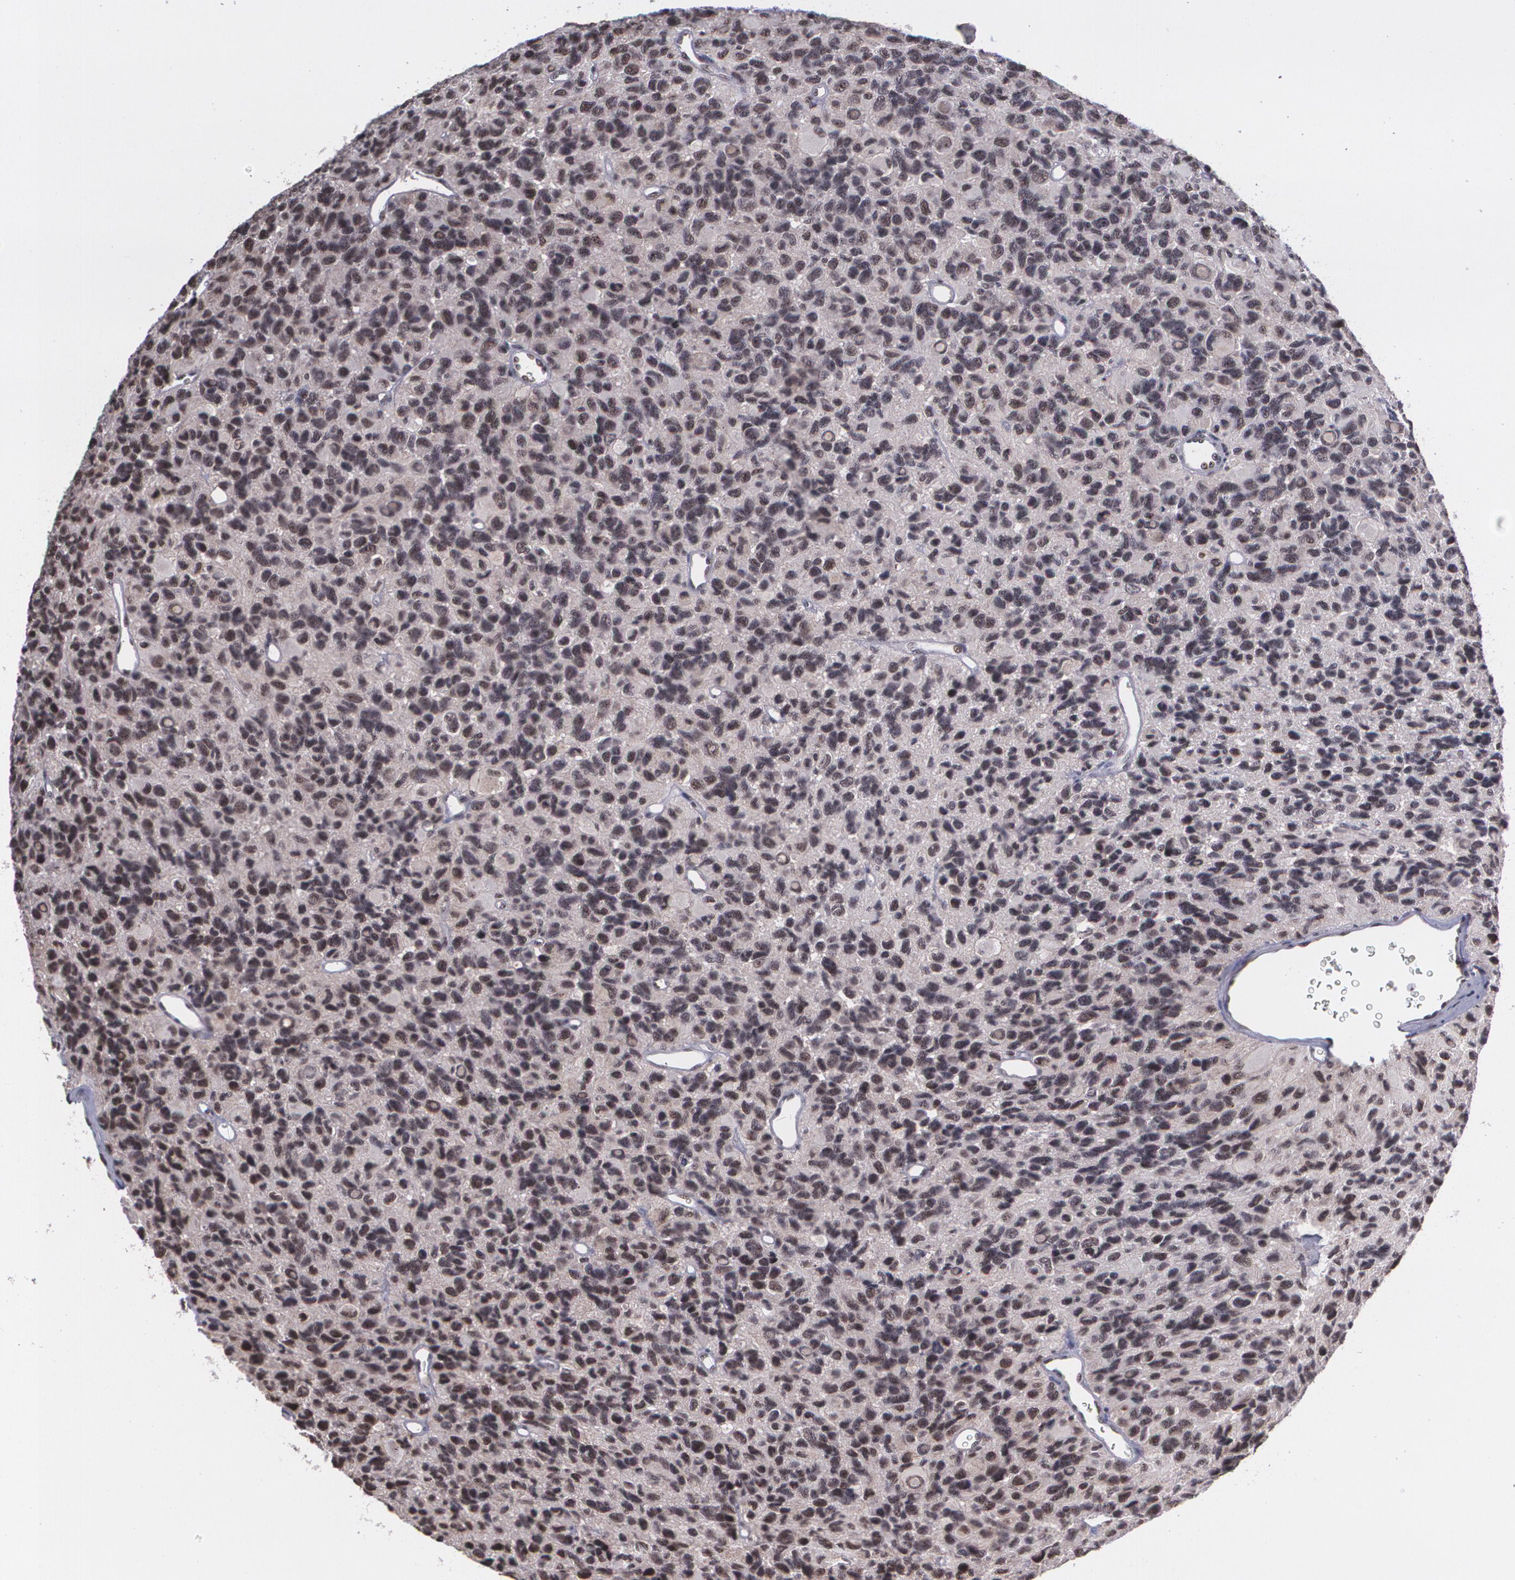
{"staining": {"intensity": "moderate", "quantity": ">75%", "location": "cytoplasmic/membranous,nuclear"}, "tissue": "glioma", "cell_type": "Tumor cells", "image_type": "cancer", "snomed": [{"axis": "morphology", "description": "Glioma, malignant, High grade"}, {"axis": "topography", "description": "Brain"}], "caption": "Protein expression analysis of malignant glioma (high-grade) demonstrates moderate cytoplasmic/membranous and nuclear staining in about >75% of tumor cells. The staining was performed using DAB (3,3'-diaminobenzidine), with brown indicating positive protein expression. Nuclei are stained blue with hematoxylin.", "gene": "C6orf15", "patient": {"sex": "male", "age": 77}}